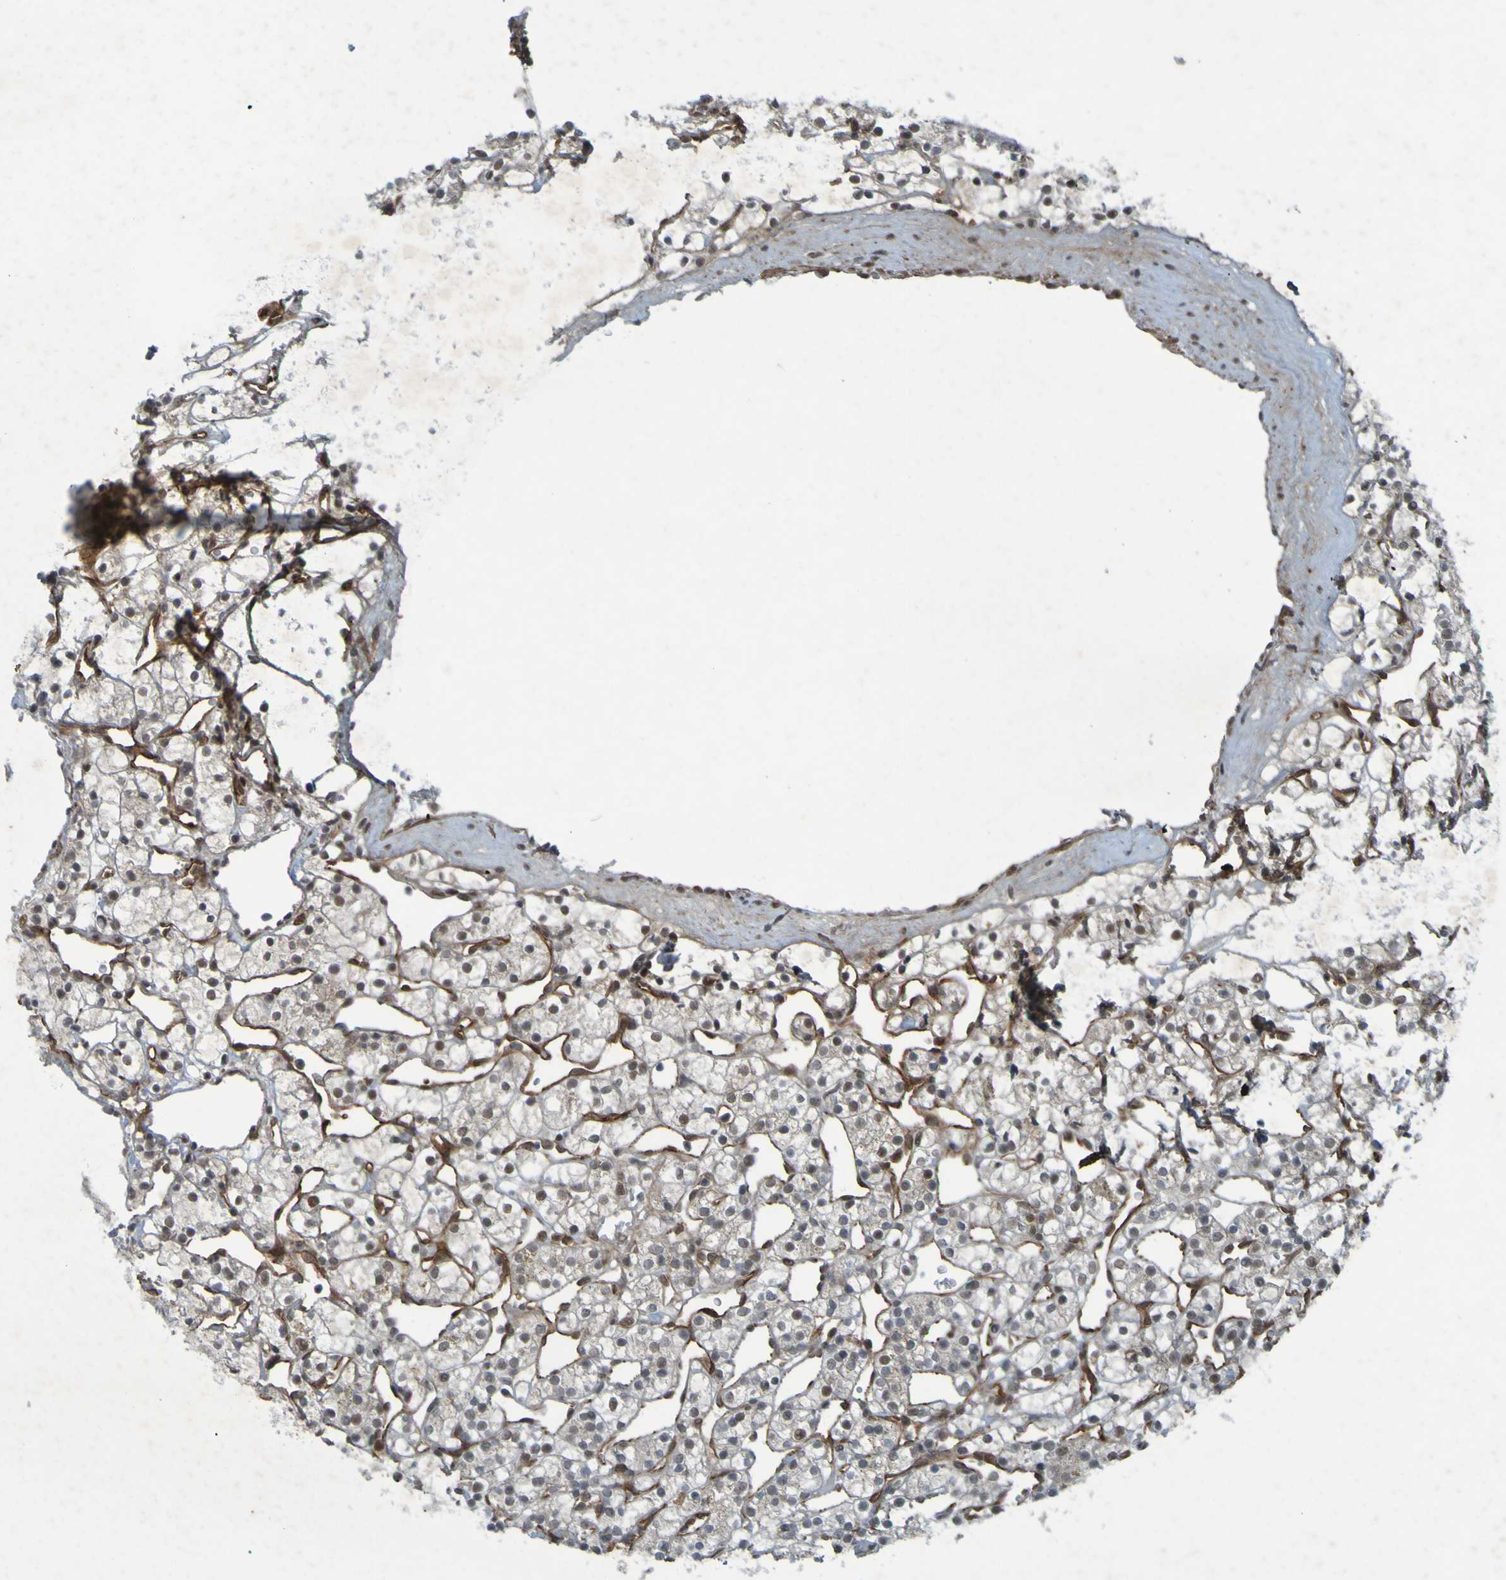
{"staining": {"intensity": "moderate", "quantity": "<25%", "location": "nuclear"}, "tissue": "renal cancer", "cell_type": "Tumor cells", "image_type": "cancer", "snomed": [{"axis": "morphology", "description": "Adenocarcinoma, NOS"}, {"axis": "topography", "description": "Kidney"}], "caption": "A brown stain highlights moderate nuclear staining of a protein in human adenocarcinoma (renal) tumor cells.", "gene": "MCPH1", "patient": {"sex": "female", "age": 60}}